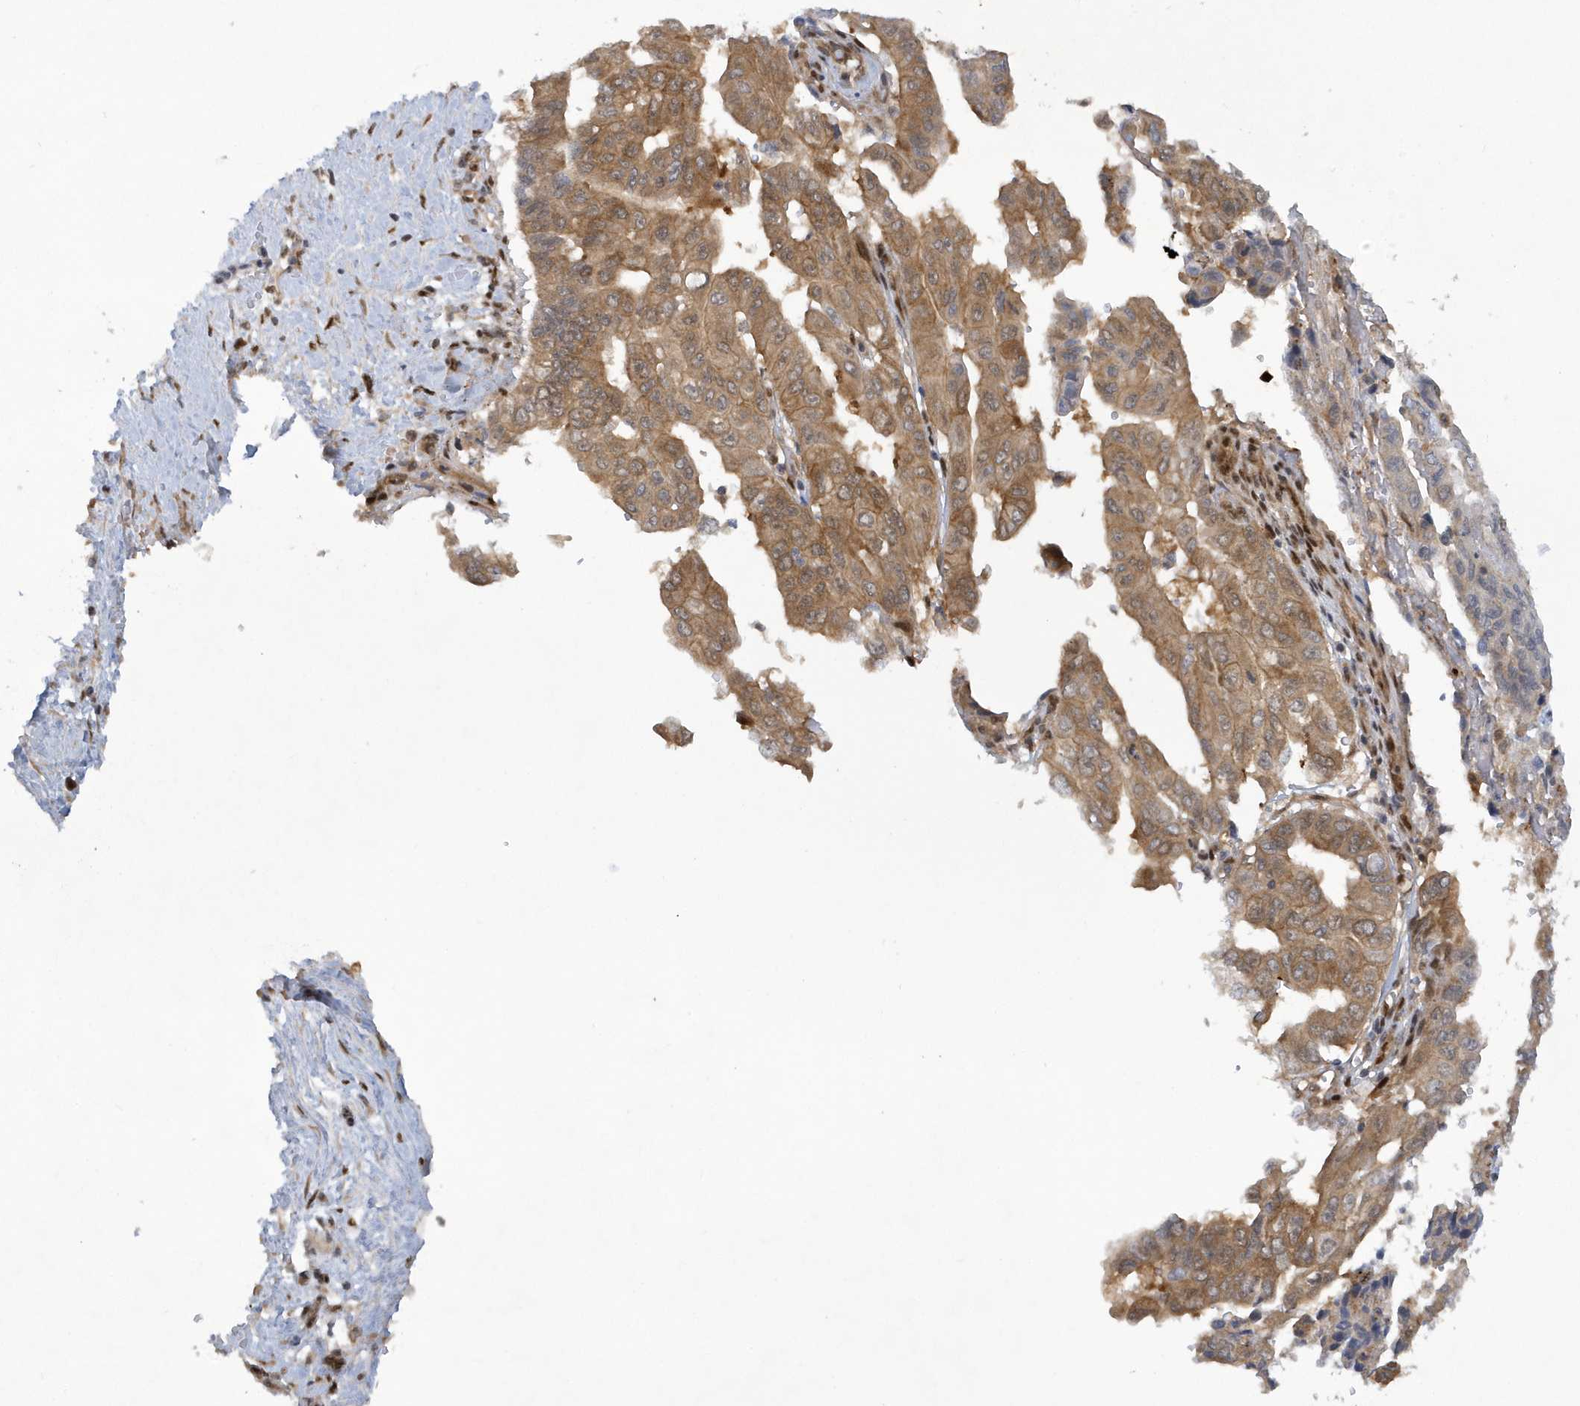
{"staining": {"intensity": "moderate", "quantity": ">75%", "location": "cytoplasmic/membranous"}, "tissue": "pancreatic cancer", "cell_type": "Tumor cells", "image_type": "cancer", "snomed": [{"axis": "morphology", "description": "Adenocarcinoma, NOS"}, {"axis": "topography", "description": "Pancreas"}], "caption": "Protein staining of pancreatic cancer tissue shows moderate cytoplasmic/membranous staining in approximately >75% of tumor cells.", "gene": "ATG4A", "patient": {"sex": "male", "age": 51}}